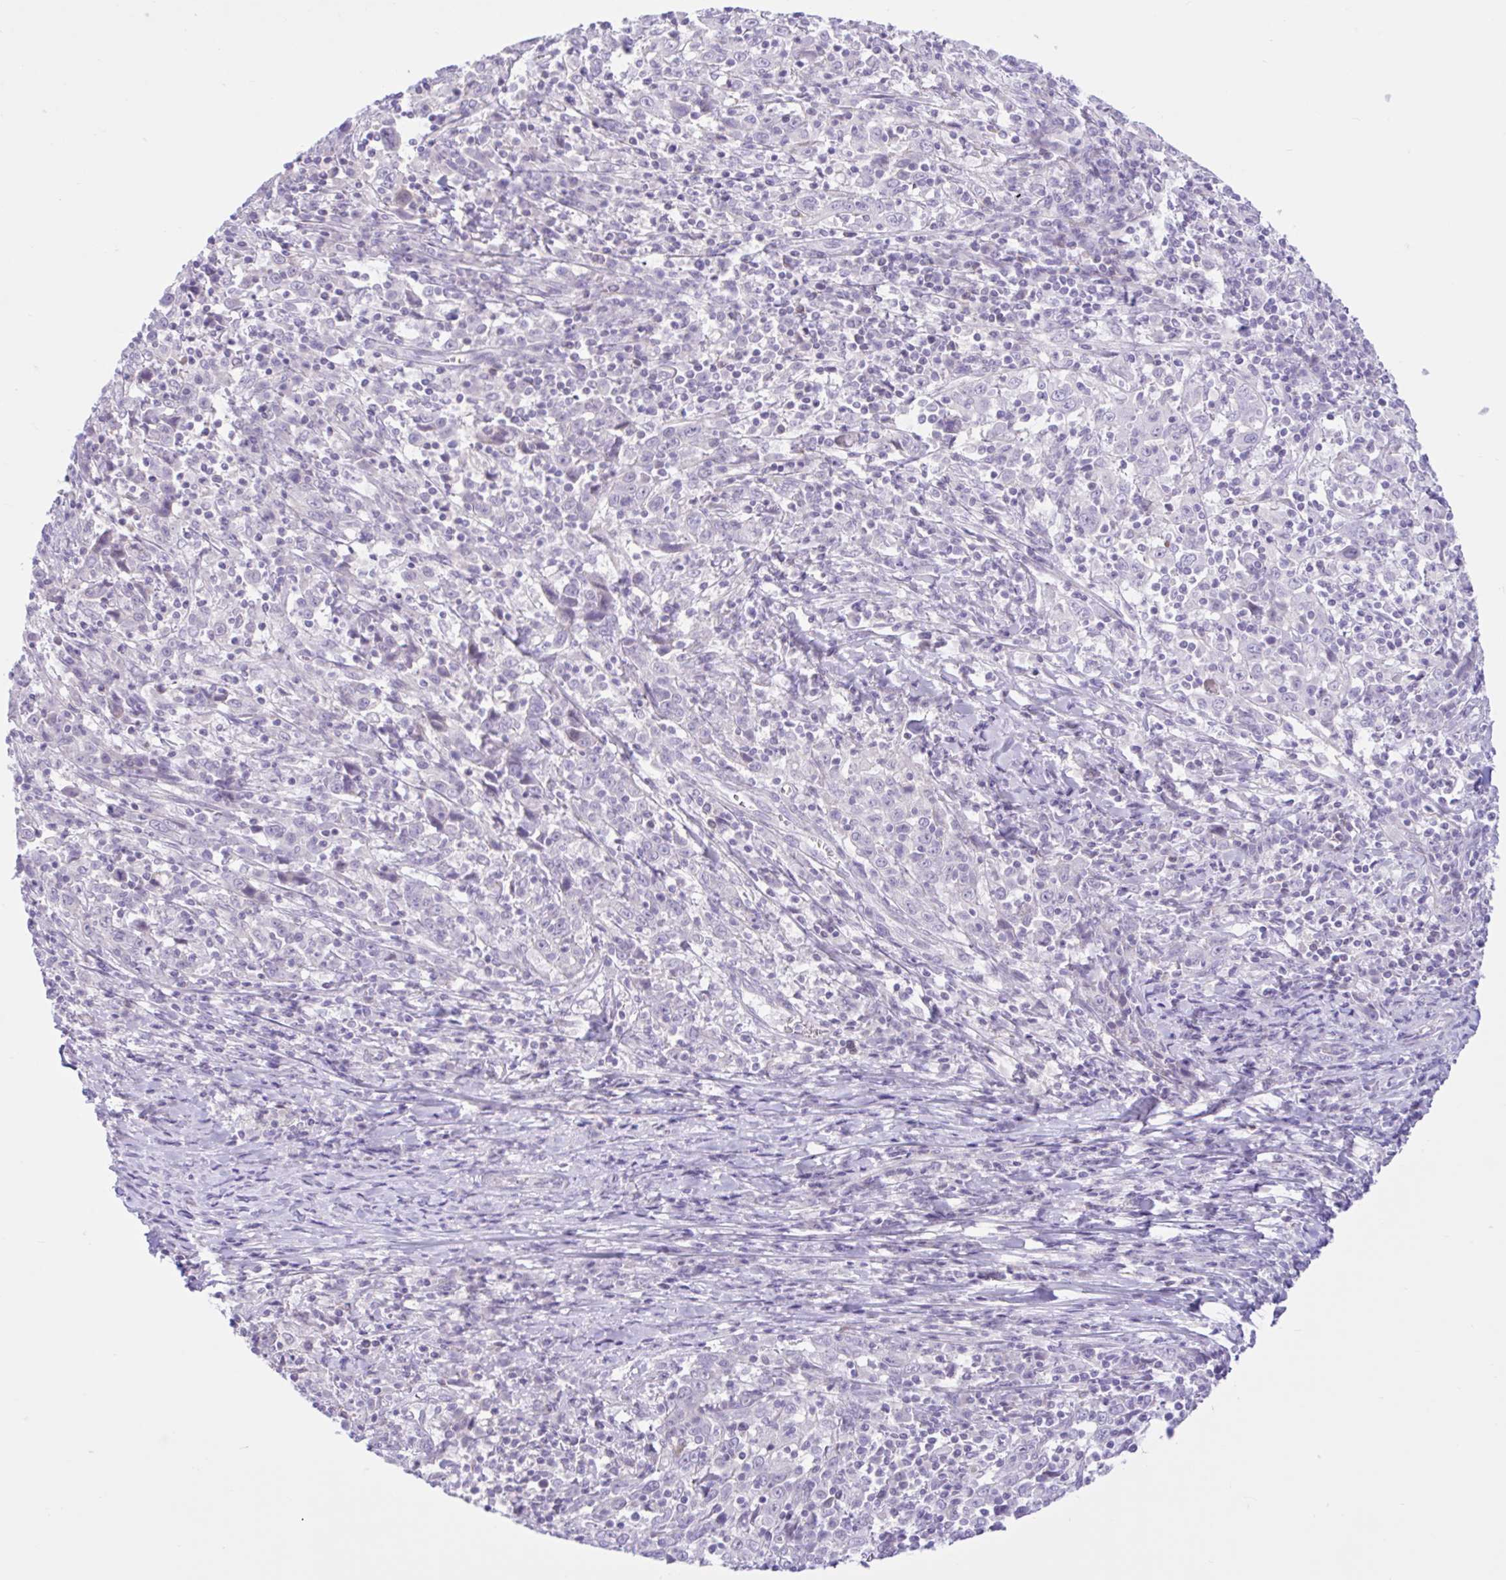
{"staining": {"intensity": "negative", "quantity": "none", "location": "none"}, "tissue": "cervical cancer", "cell_type": "Tumor cells", "image_type": "cancer", "snomed": [{"axis": "morphology", "description": "Squamous cell carcinoma, NOS"}, {"axis": "topography", "description": "Cervix"}], "caption": "DAB immunohistochemical staining of human squamous cell carcinoma (cervical) displays no significant positivity in tumor cells.", "gene": "ZNF101", "patient": {"sex": "female", "age": 46}}